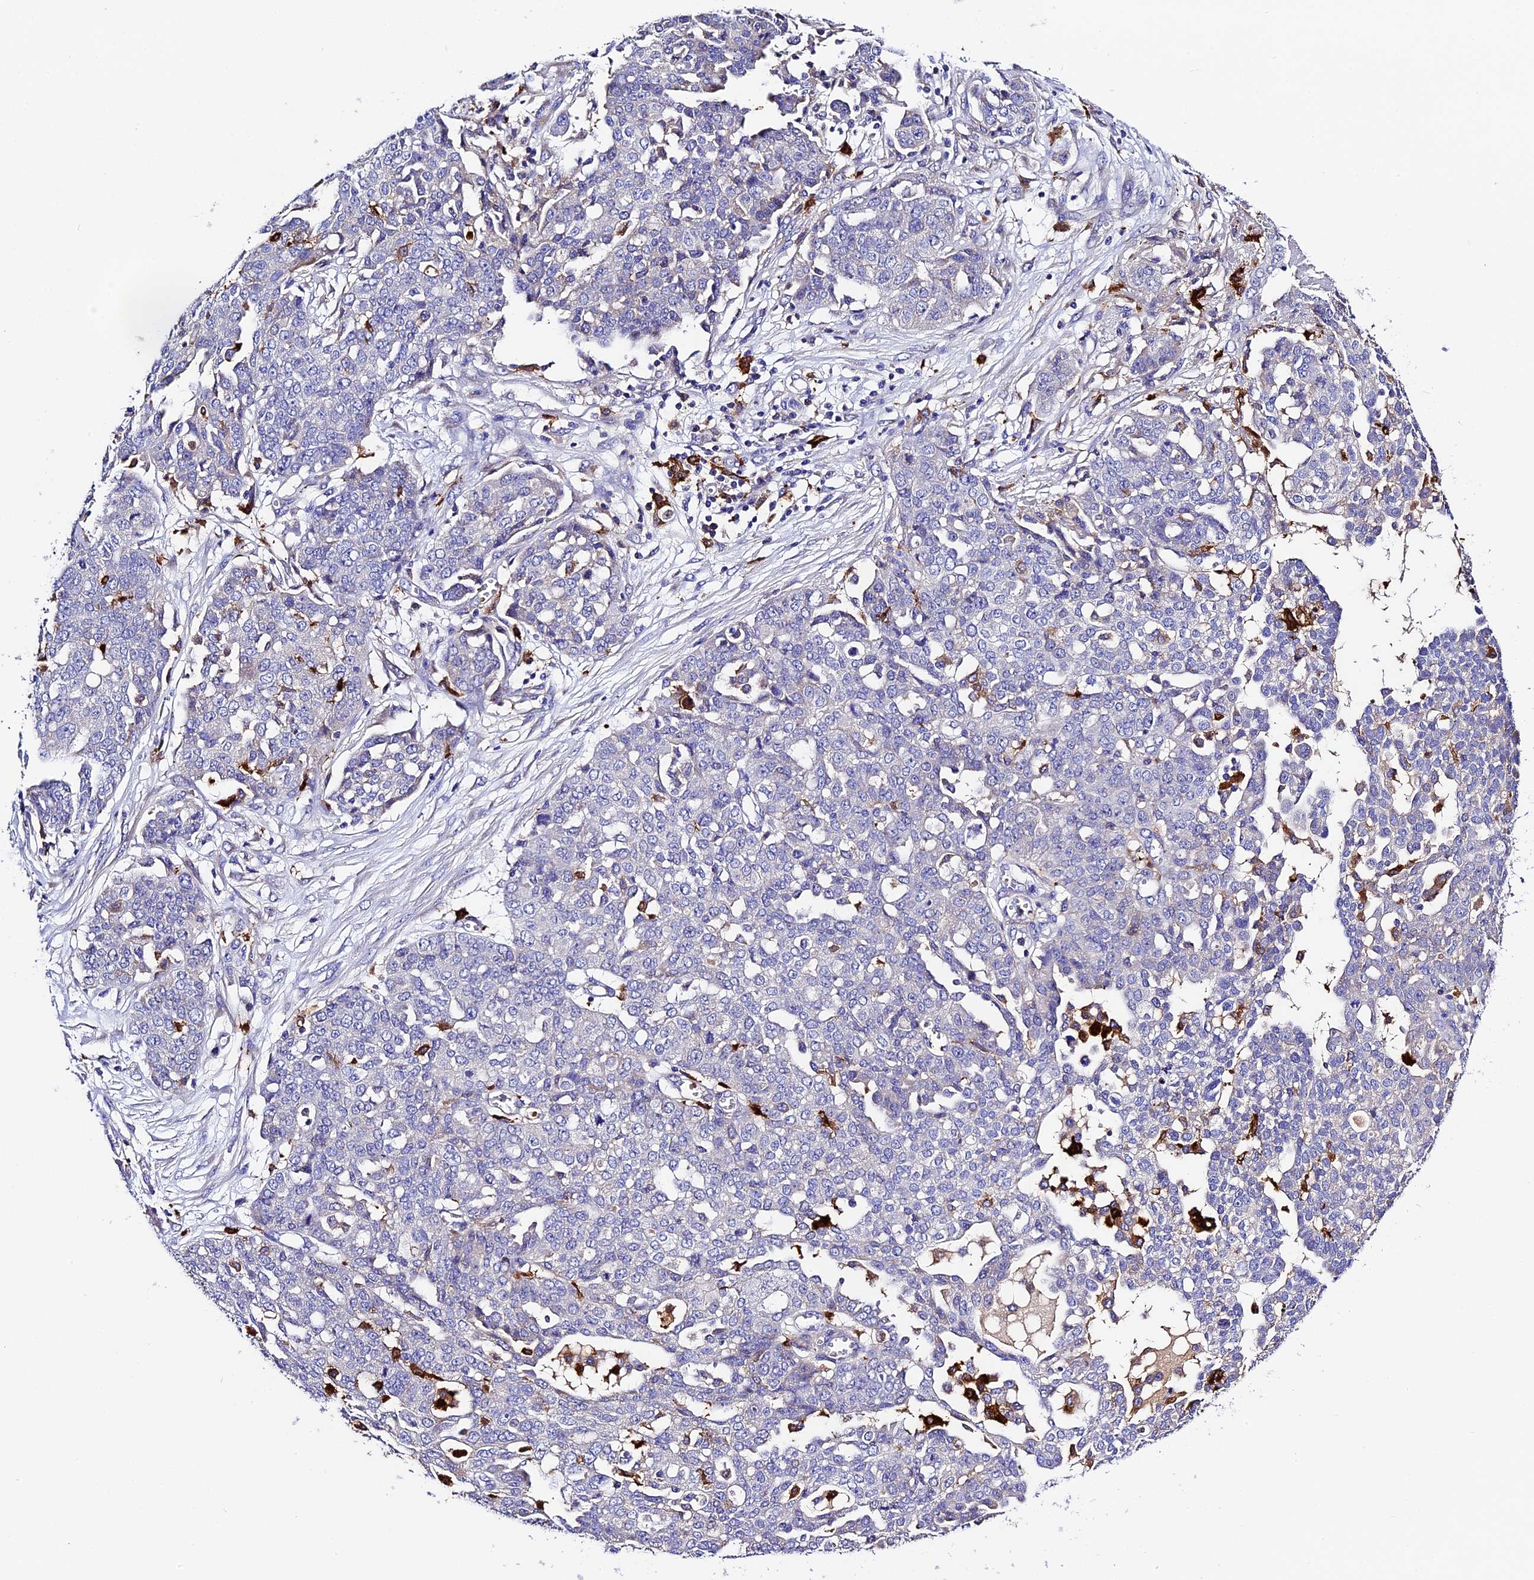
{"staining": {"intensity": "negative", "quantity": "none", "location": "none"}, "tissue": "ovarian cancer", "cell_type": "Tumor cells", "image_type": "cancer", "snomed": [{"axis": "morphology", "description": "Cystadenocarcinoma, serous, NOS"}, {"axis": "topography", "description": "Soft tissue"}, {"axis": "topography", "description": "Ovary"}], "caption": "The photomicrograph shows no significant staining in tumor cells of ovarian cancer (serous cystadenocarcinoma).", "gene": "CILP2", "patient": {"sex": "female", "age": 57}}